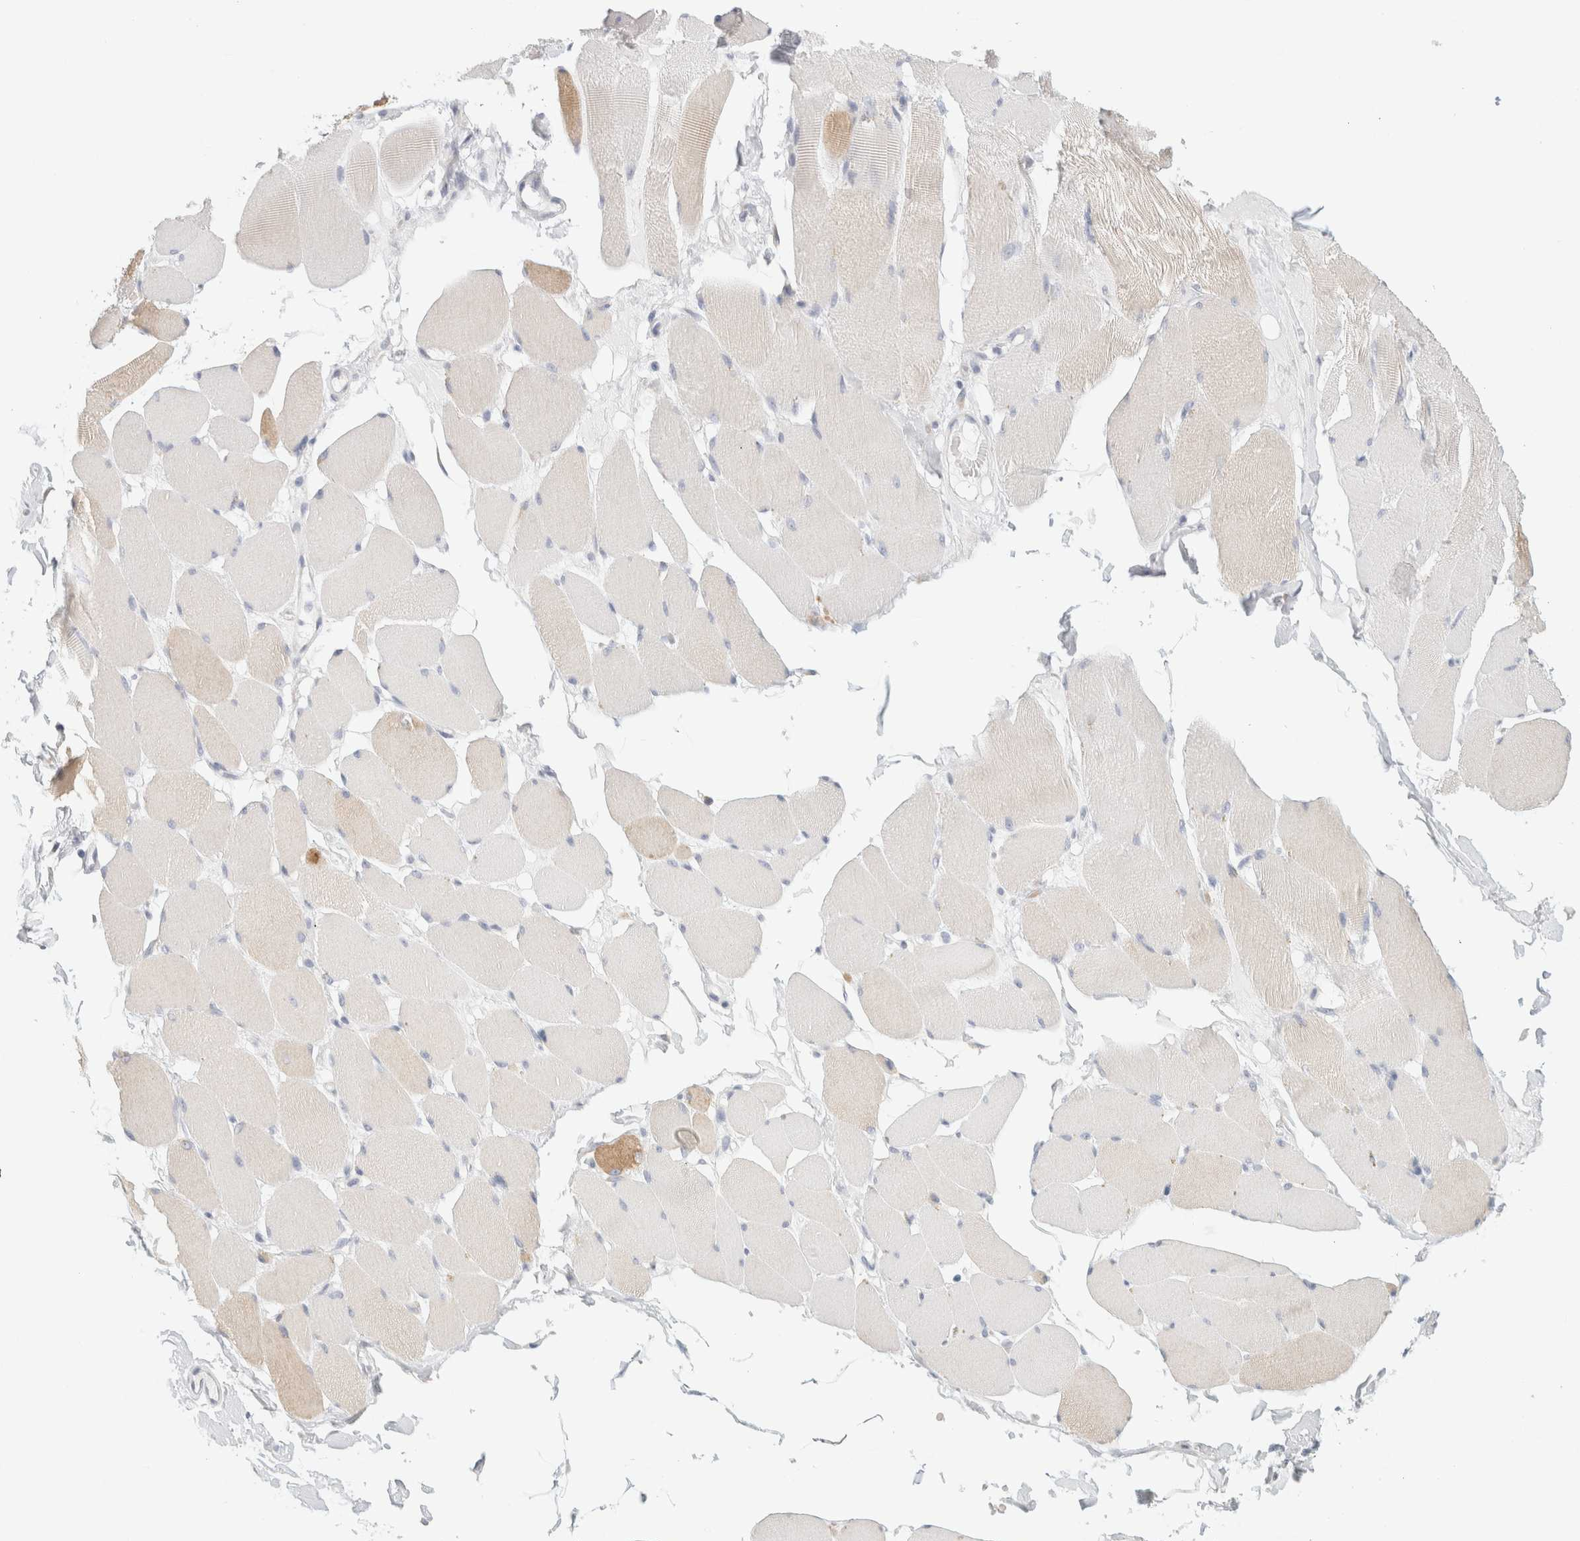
{"staining": {"intensity": "weak", "quantity": "<25%", "location": "cytoplasmic/membranous"}, "tissue": "skeletal muscle", "cell_type": "Myocytes", "image_type": "normal", "snomed": [{"axis": "morphology", "description": "Normal tissue, NOS"}, {"axis": "topography", "description": "Skin"}, {"axis": "topography", "description": "Skeletal muscle"}], "caption": "The photomicrograph demonstrates no significant expression in myocytes of skeletal muscle. (Immunohistochemistry, brightfield microscopy, high magnification).", "gene": "RTN4", "patient": {"sex": "male", "age": 83}}